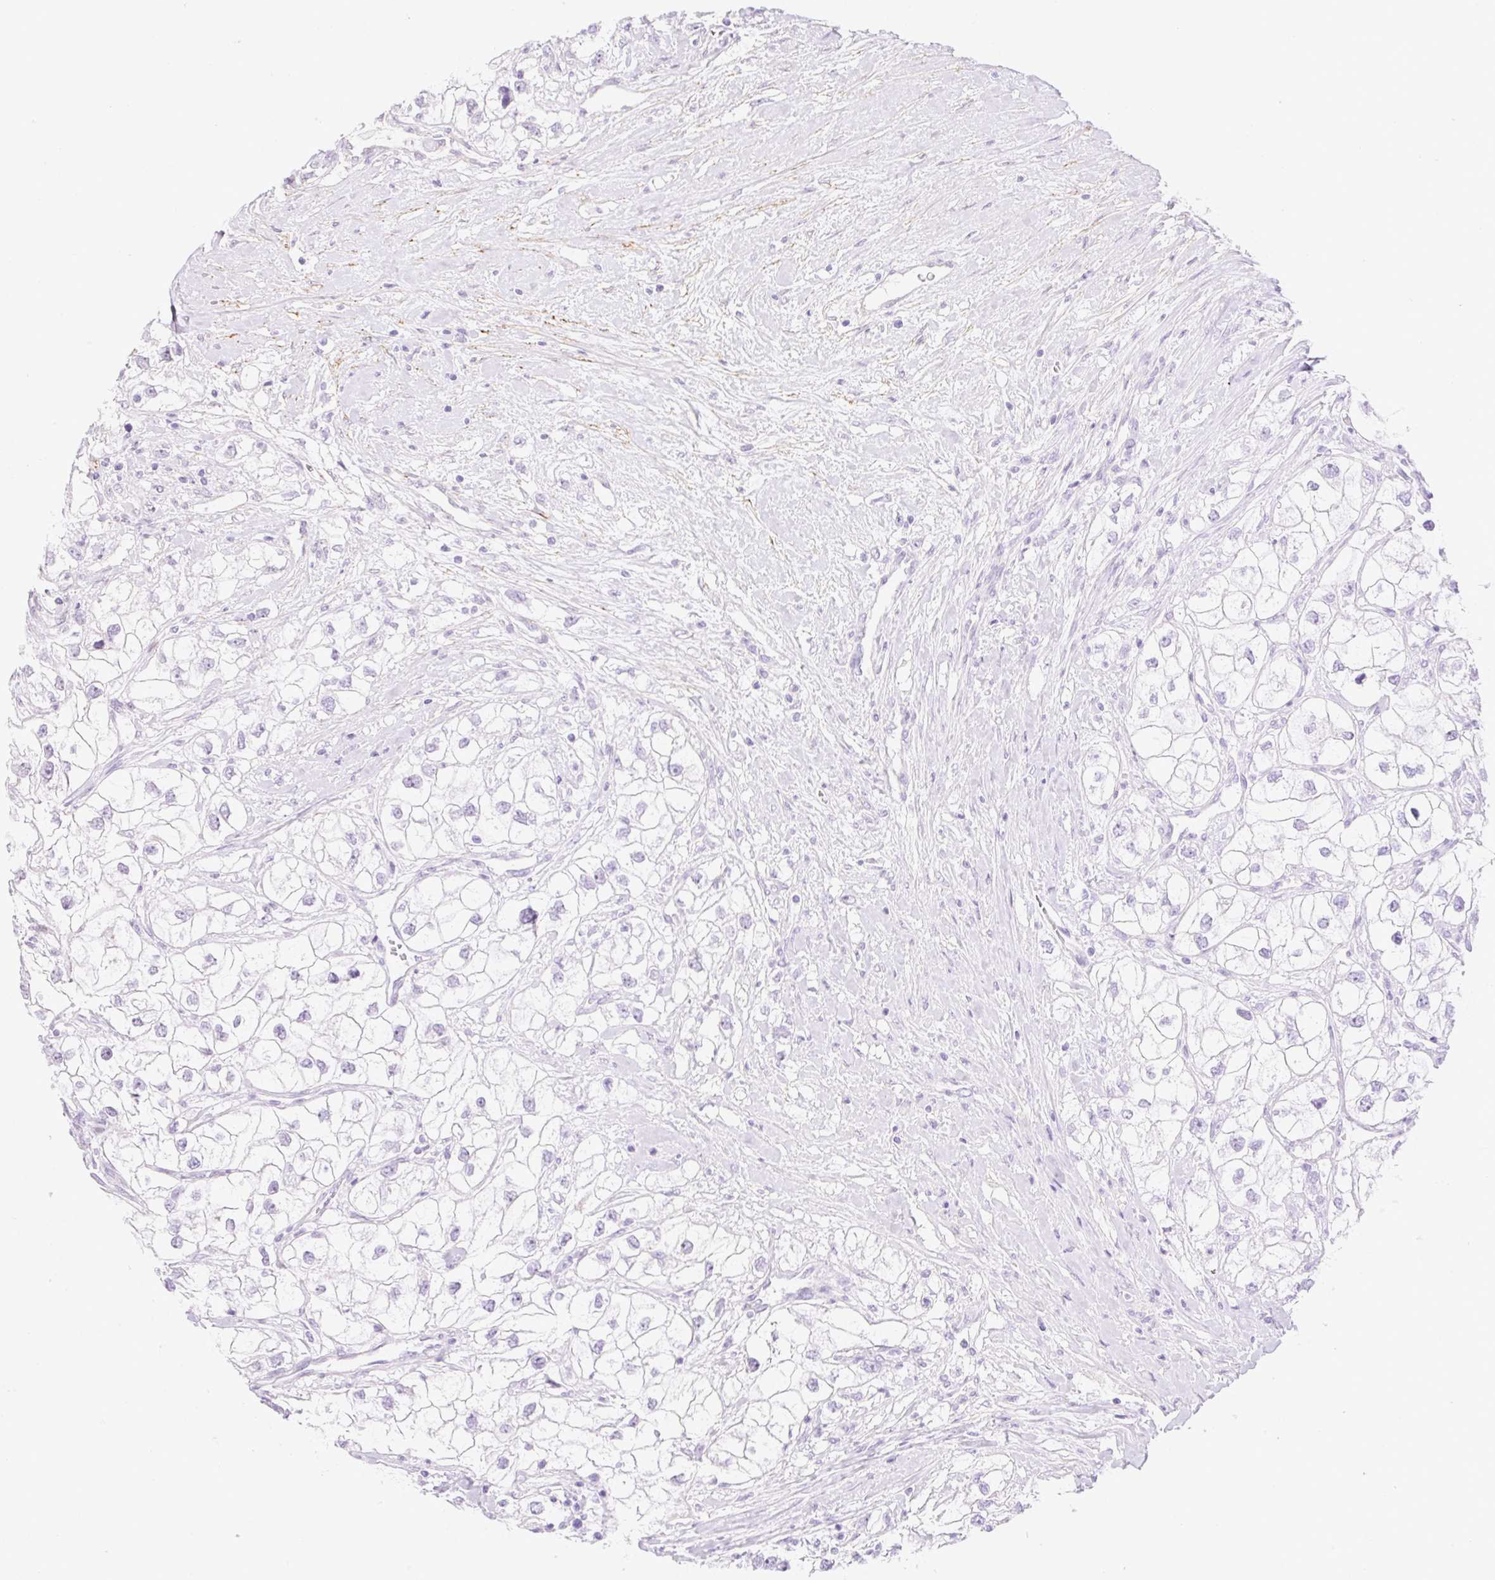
{"staining": {"intensity": "negative", "quantity": "none", "location": "none"}, "tissue": "renal cancer", "cell_type": "Tumor cells", "image_type": "cancer", "snomed": [{"axis": "morphology", "description": "Adenocarcinoma, NOS"}, {"axis": "topography", "description": "Kidney"}], "caption": "Micrograph shows no significant protein positivity in tumor cells of adenocarcinoma (renal). (Stains: DAB immunohistochemistry with hematoxylin counter stain, Microscopy: brightfield microscopy at high magnification).", "gene": "RIPPLY3", "patient": {"sex": "male", "age": 59}}